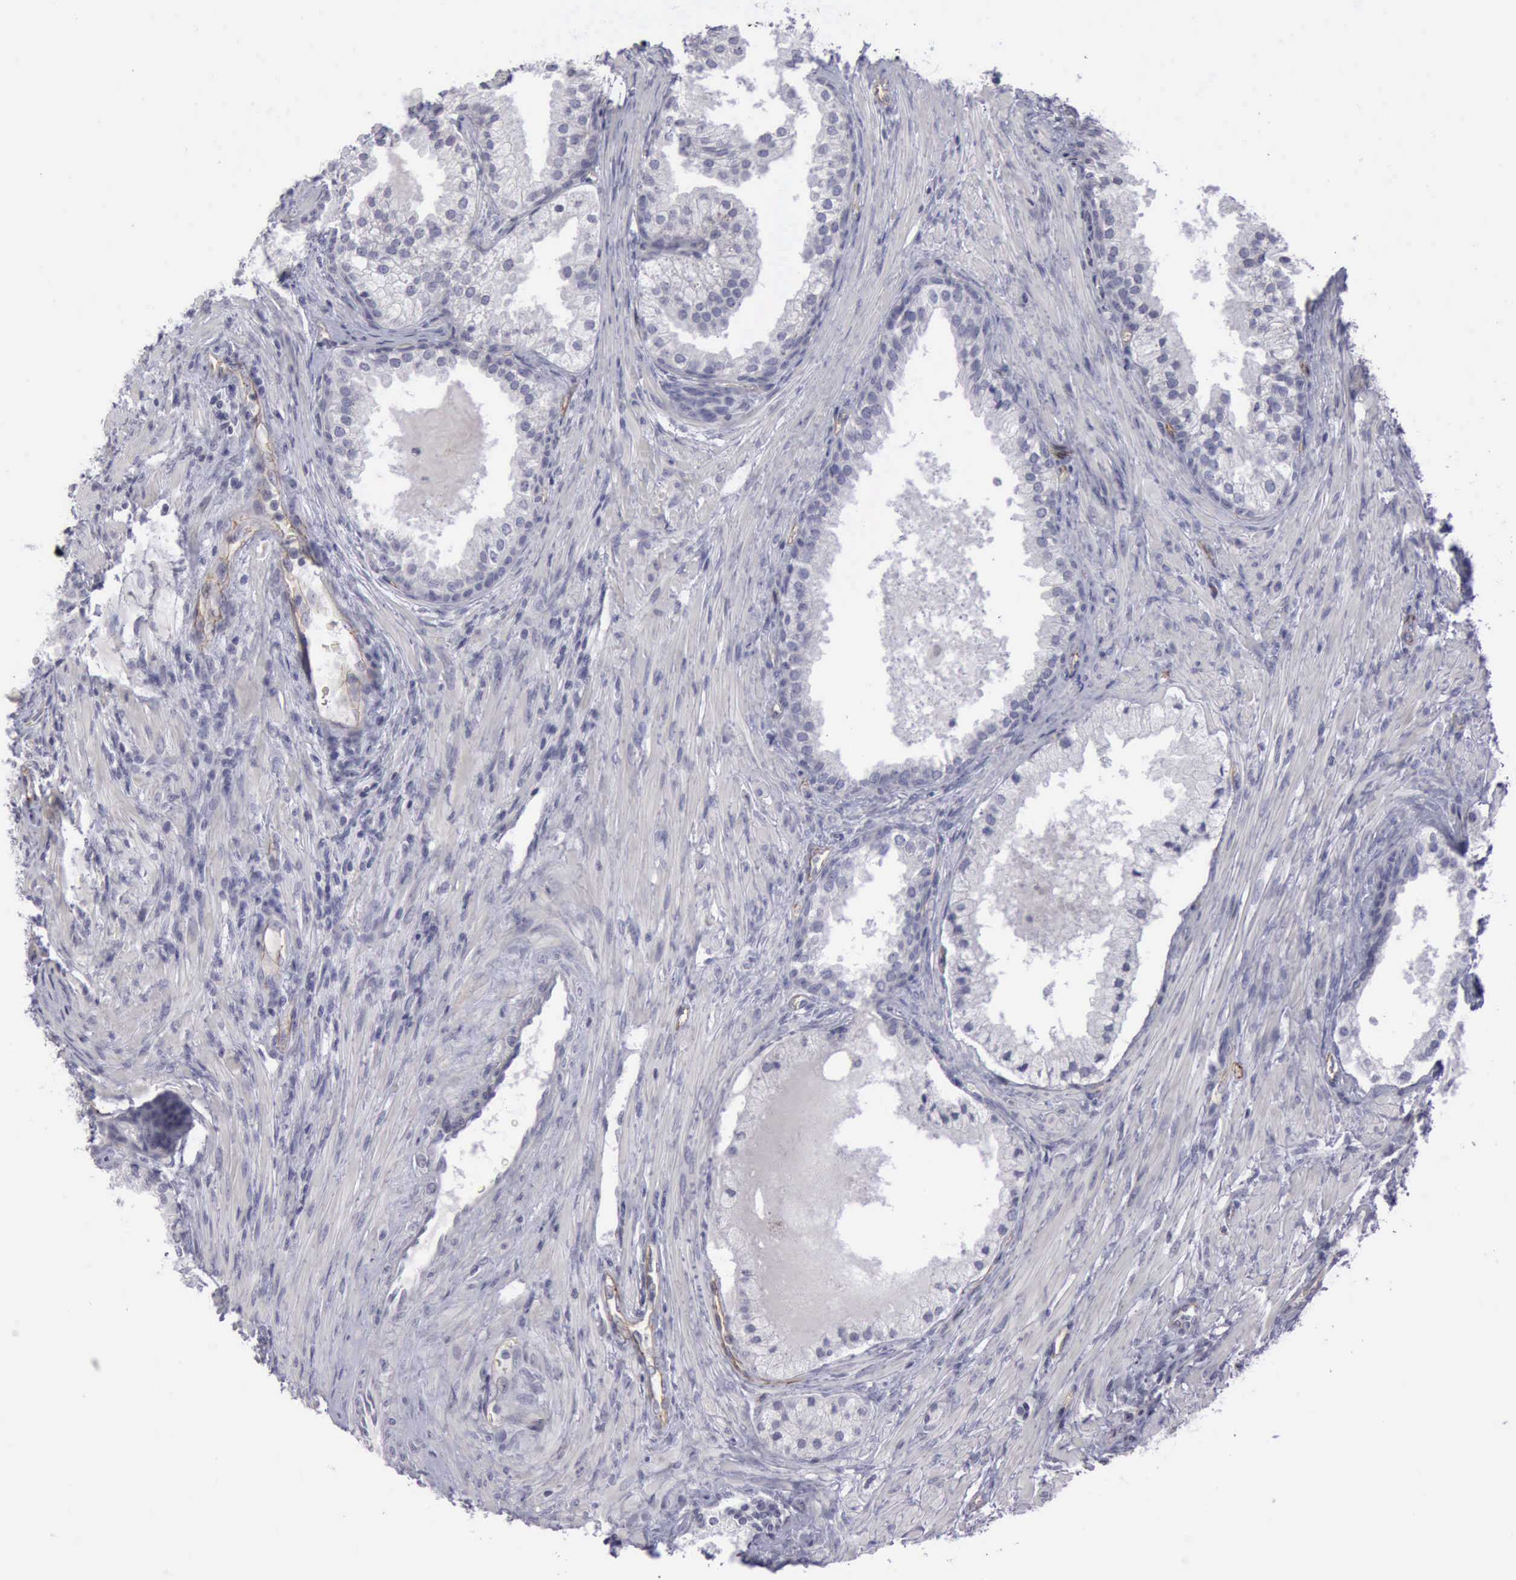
{"staining": {"intensity": "negative", "quantity": "none", "location": "none"}, "tissue": "prostate cancer", "cell_type": "Tumor cells", "image_type": "cancer", "snomed": [{"axis": "morphology", "description": "Adenocarcinoma, Medium grade"}, {"axis": "topography", "description": "Prostate"}], "caption": "Immunohistochemistry (IHC) image of neoplastic tissue: prostate cancer stained with DAB (3,3'-diaminobenzidine) exhibits no significant protein positivity in tumor cells. (DAB (3,3'-diaminobenzidine) immunohistochemistry, high magnification).", "gene": "CDH2", "patient": {"sex": "male", "age": 70}}